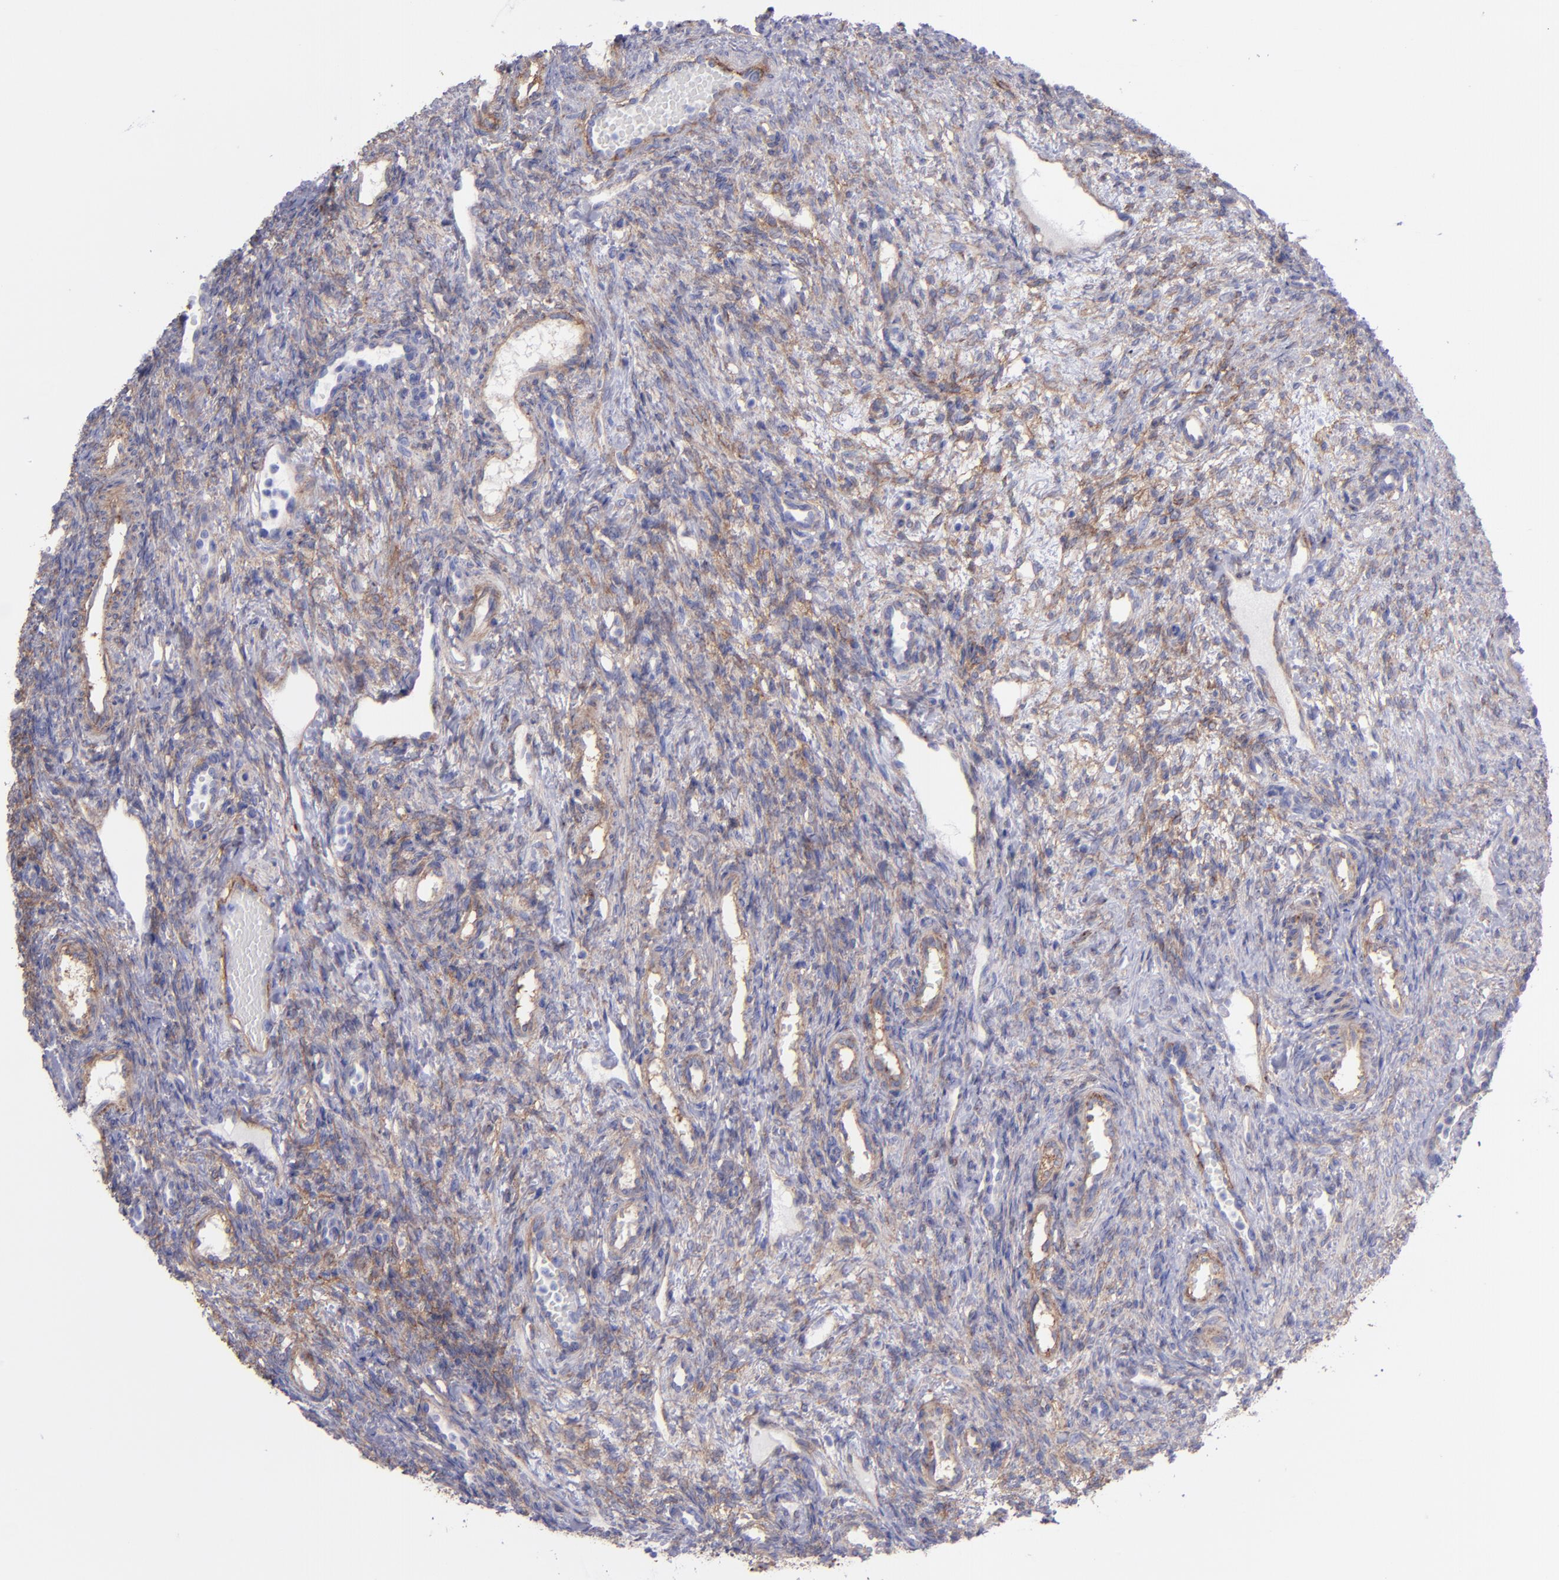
{"staining": {"intensity": "moderate", "quantity": "25%-75%", "location": "cytoplasmic/membranous"}, "tissue": "ovary", "cell_type": "Ovarian stroma cells", "image_type": "normal", "snomed": [{"axis": "morphology", "description": "Normal tissue, NOS"}, {"axis": "topography", "description": "Ovary"}], "caption": "Ovary stained with DAB IHC shows medium levels of moderate cytoplasmic/membranous positivity in approximately 25%-75% of ovarian stroma cells. (IHC, brightfield microscopy, high magnification).", "gene": "ITGAV", "patient": {"sex": "female", "age": 33}}